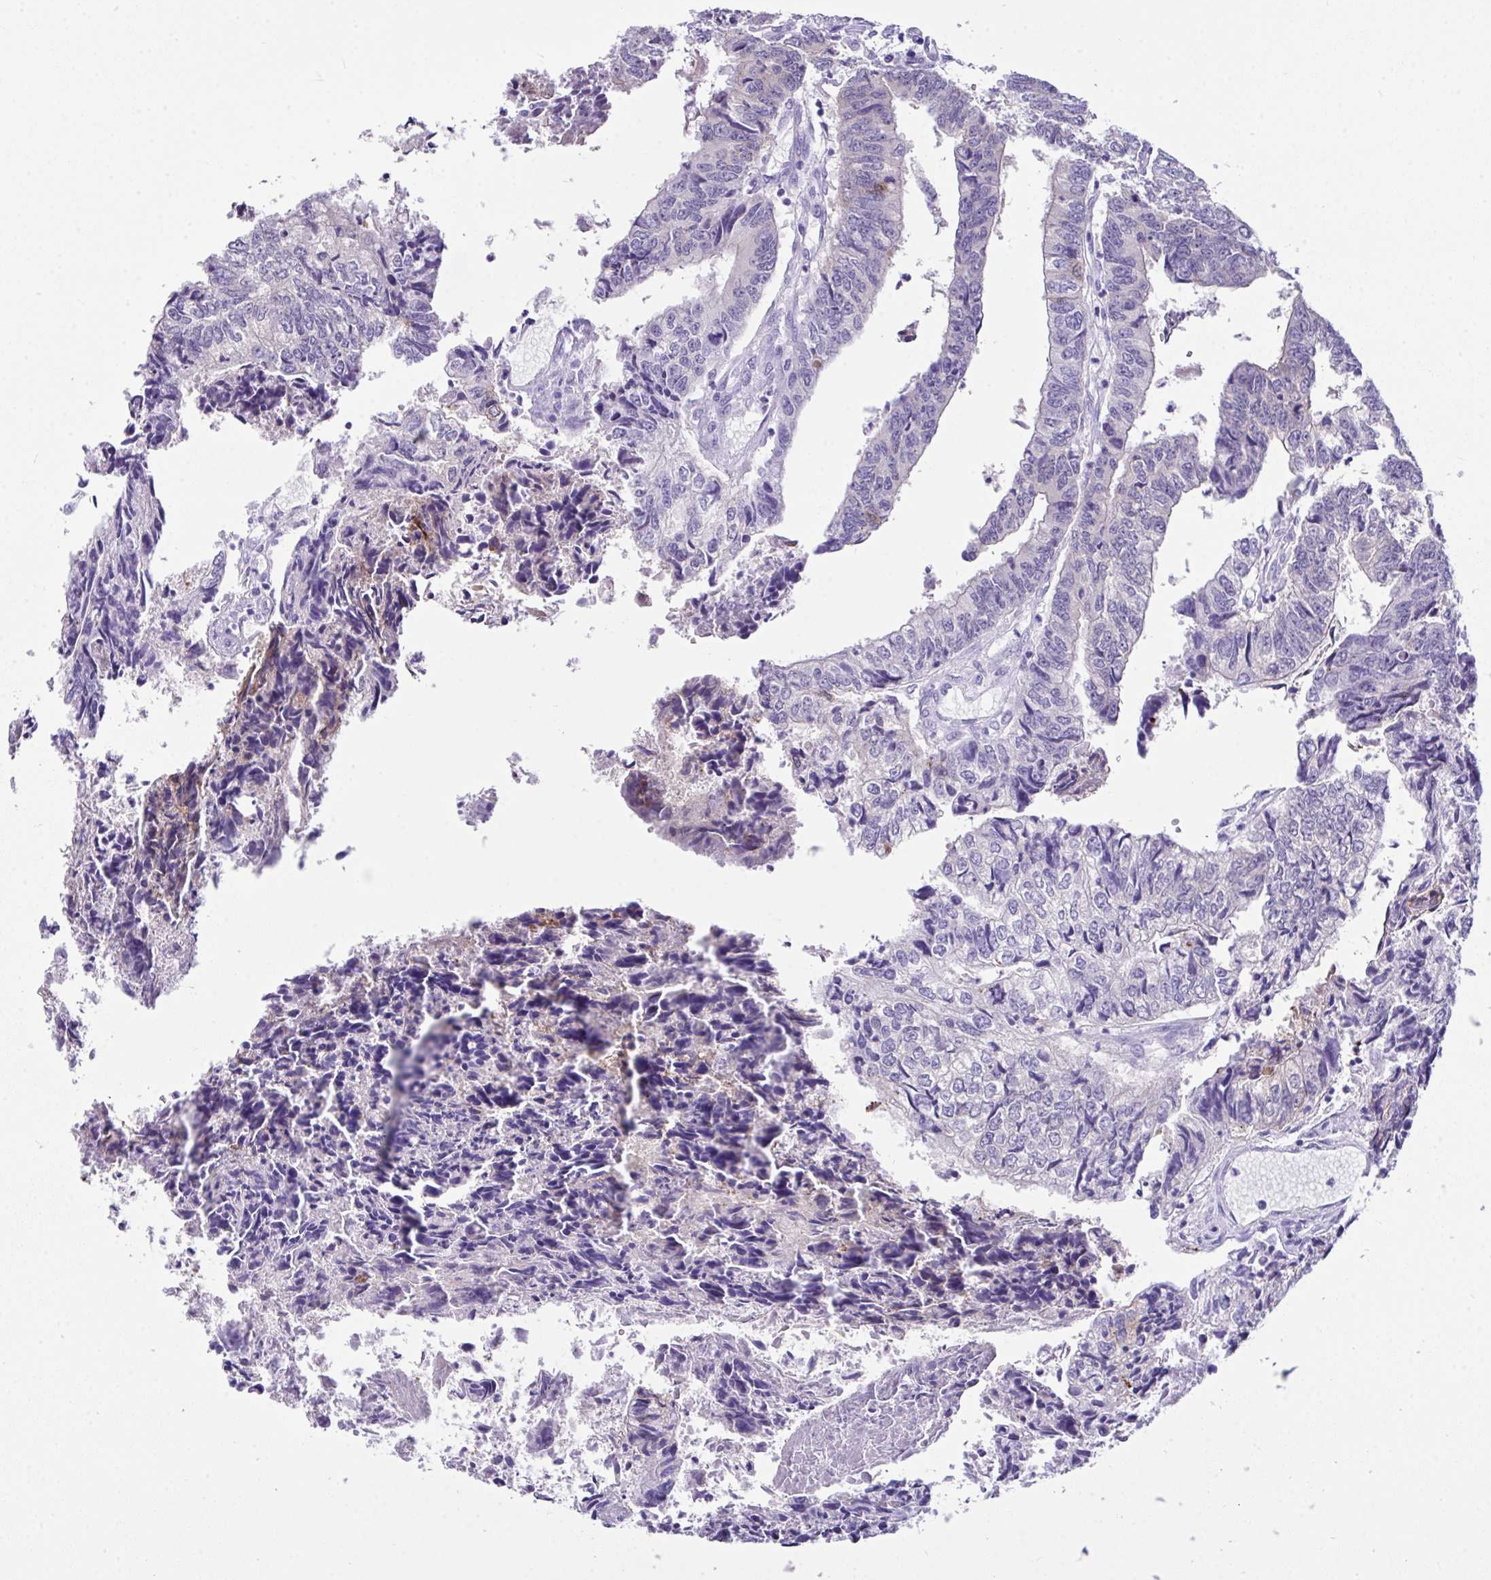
{"staining": {"intensity": "negative", "quantity": "none", "location": "none"}, "tissue": "colorectal cancer", "cell_type": "Tumor cells", "image_type": "cancer", "snomed": [{"axis": "morphology", "description": "Adenocarcinoma, NOS"}, {"axis": "topography", "description": "Colon"}], "caption": "Immunohistochemistry (IHC) histopathology image of human colorectal cancer stained for a protein (brown), which displays no positivity in tumor cells.", "gene": "LGALS4", "patient": {"sex": "male", "age": 86}}